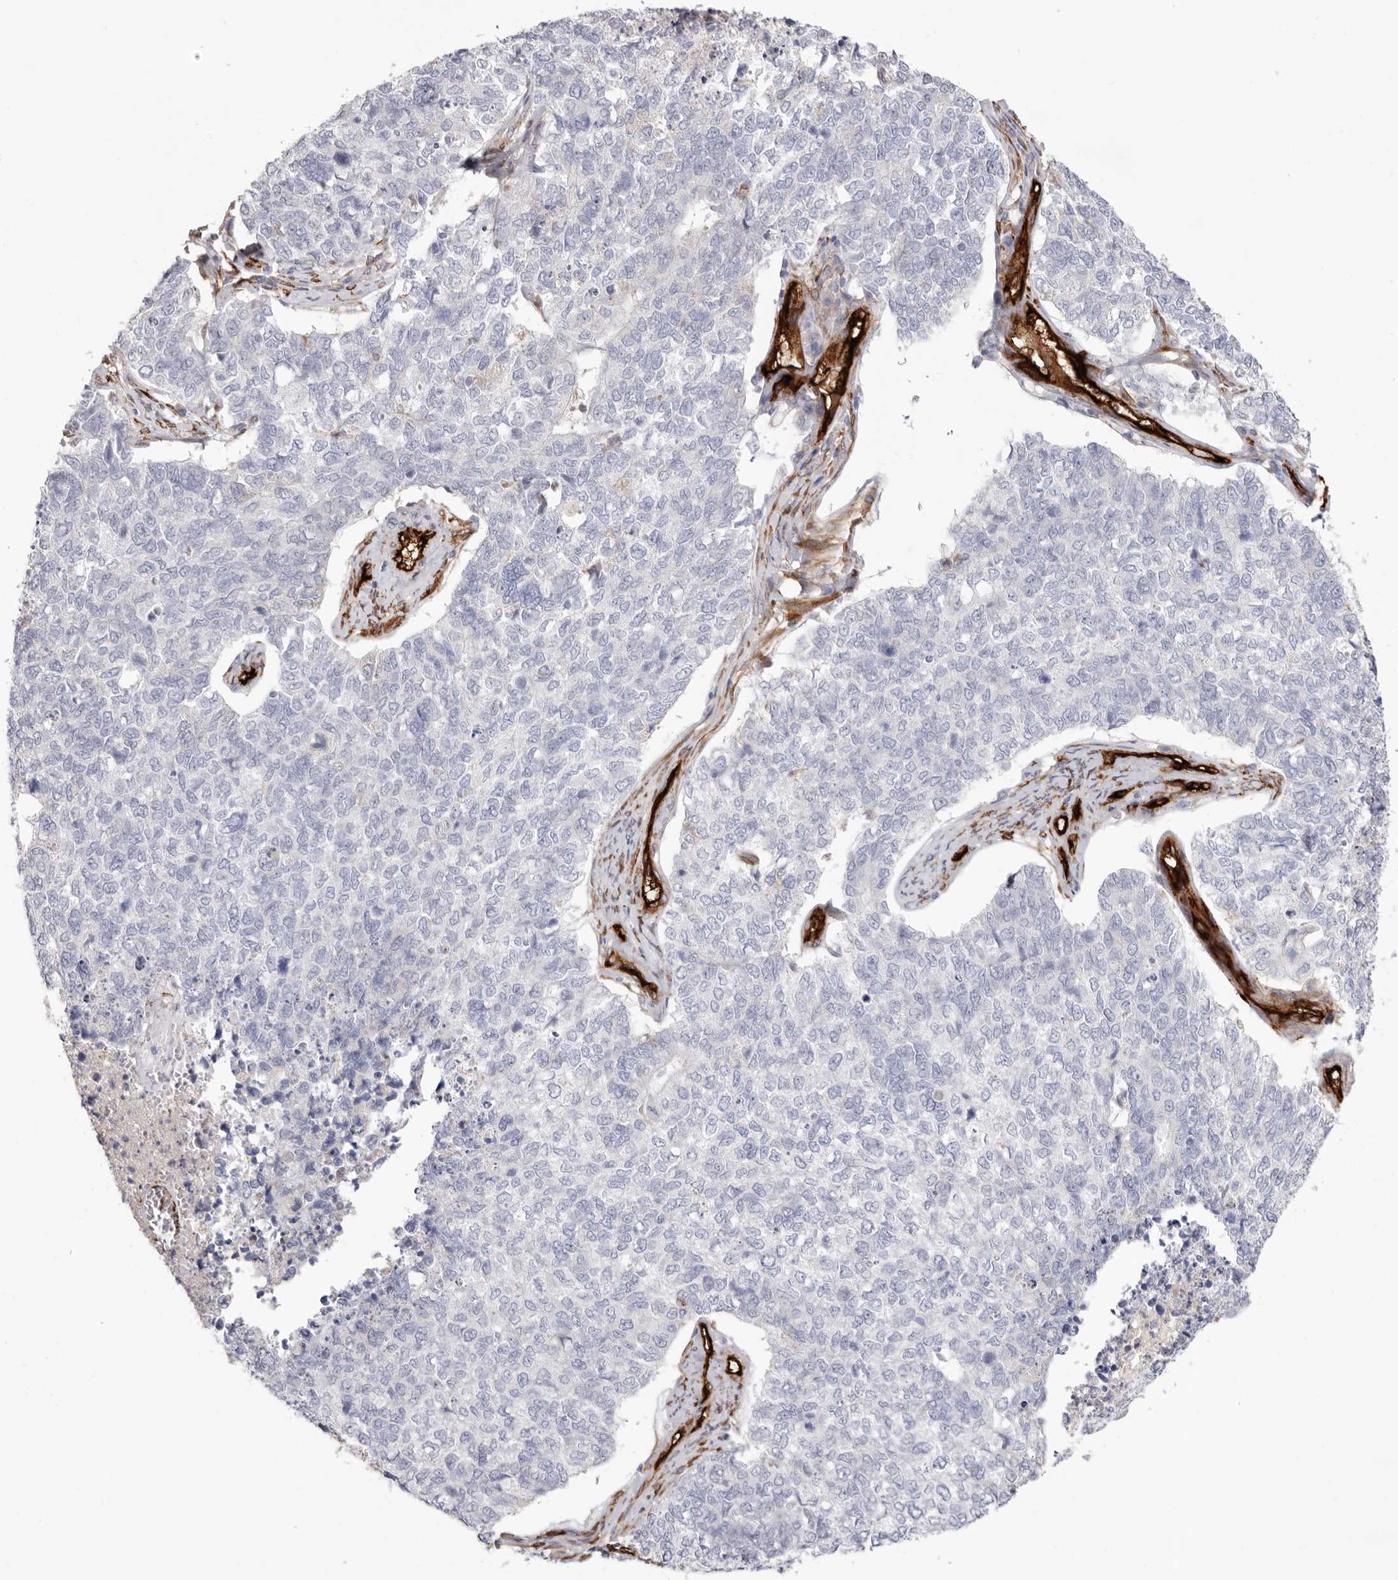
{"staining": {"intensity": "negative", "quantity": "none", "location": "none"}, "tissue": "cervical cancer", "cell_type": "Tumor cells", "image_type": "cancer", "snomed": [{"axis": "morphology", "description": "Squamous cell carcinoma, NOS"}, {"axis": "topography", "description": "Cervix"}], "caption": "Immunohistochemistry micrograph of neoplastic tissue: human cervical cancer (squamous cell carcinoma) stained with DAB (3,3'-diaminobenzidine) displays no significant protein staining in tumor cells. (DAB (3,3'-diaminobenzidine) IHC visualized using brightfield microscopy, high magnification).", "gene": "LRRC66", "patient": {"sex": "female", "age": 63}}